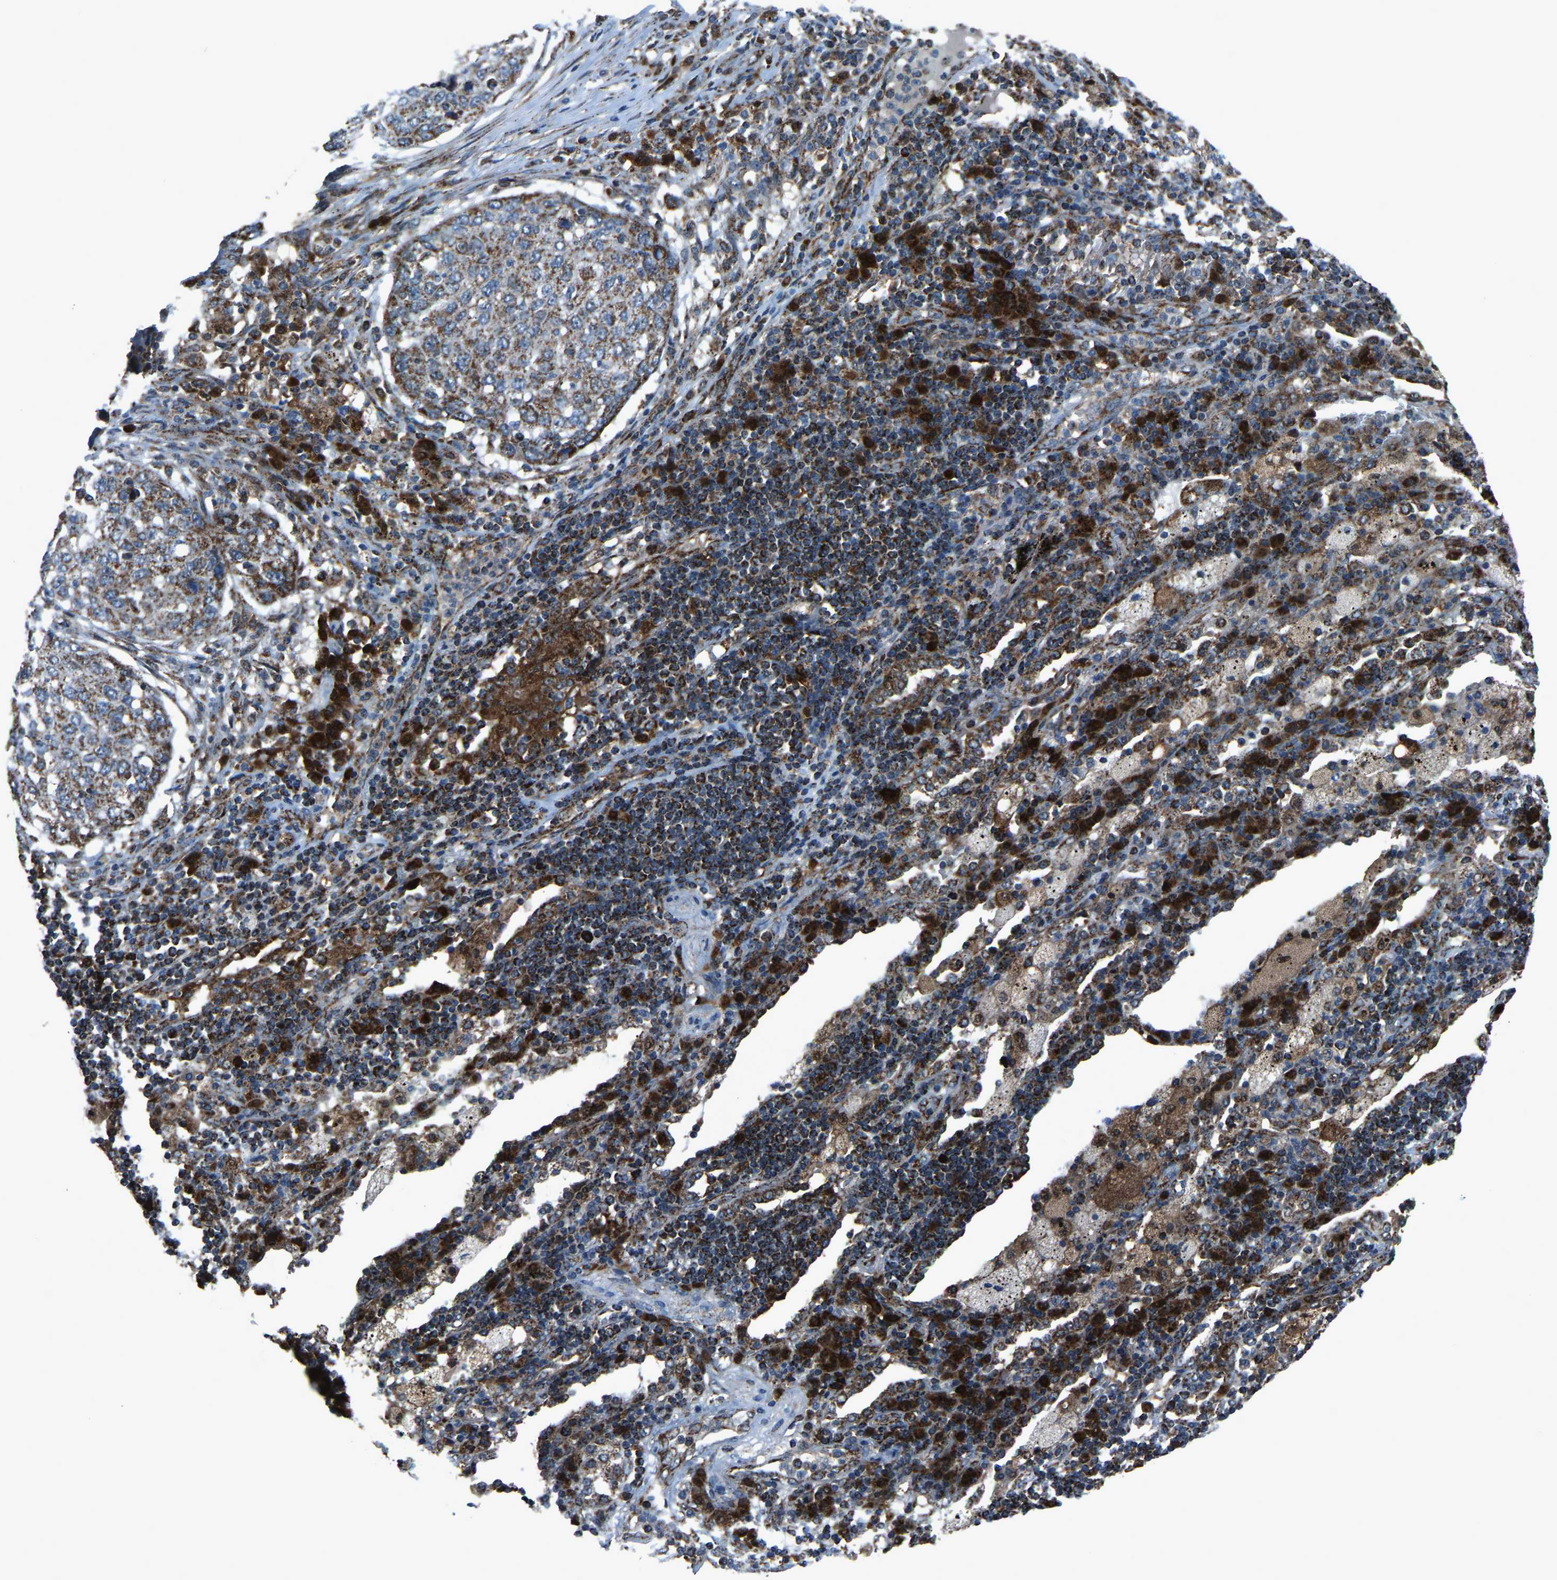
{"staining": {"intensity": "moderate", "quantity": "25%-75%", "location": "cytoplasmic/membranous"}, "tissue": "lung cancer", "cell_type": "Tumor cells", "image_type": "cancer", "snomed": [{"axis": "morphology", "description": "Squamous cell carcinoma, NOS"}, {"axis": "topography", "description": "Lung"}], "caption": "Immunohistochemical staining of human lung squamous cell carcinoma demonstrates medium levels of moderate cytoplasmic/membranous protein expression in approximately 25%-75% of tumor cells.", "gene": "AKR1A1", "patient": {"sex": "female", "age": 63}}